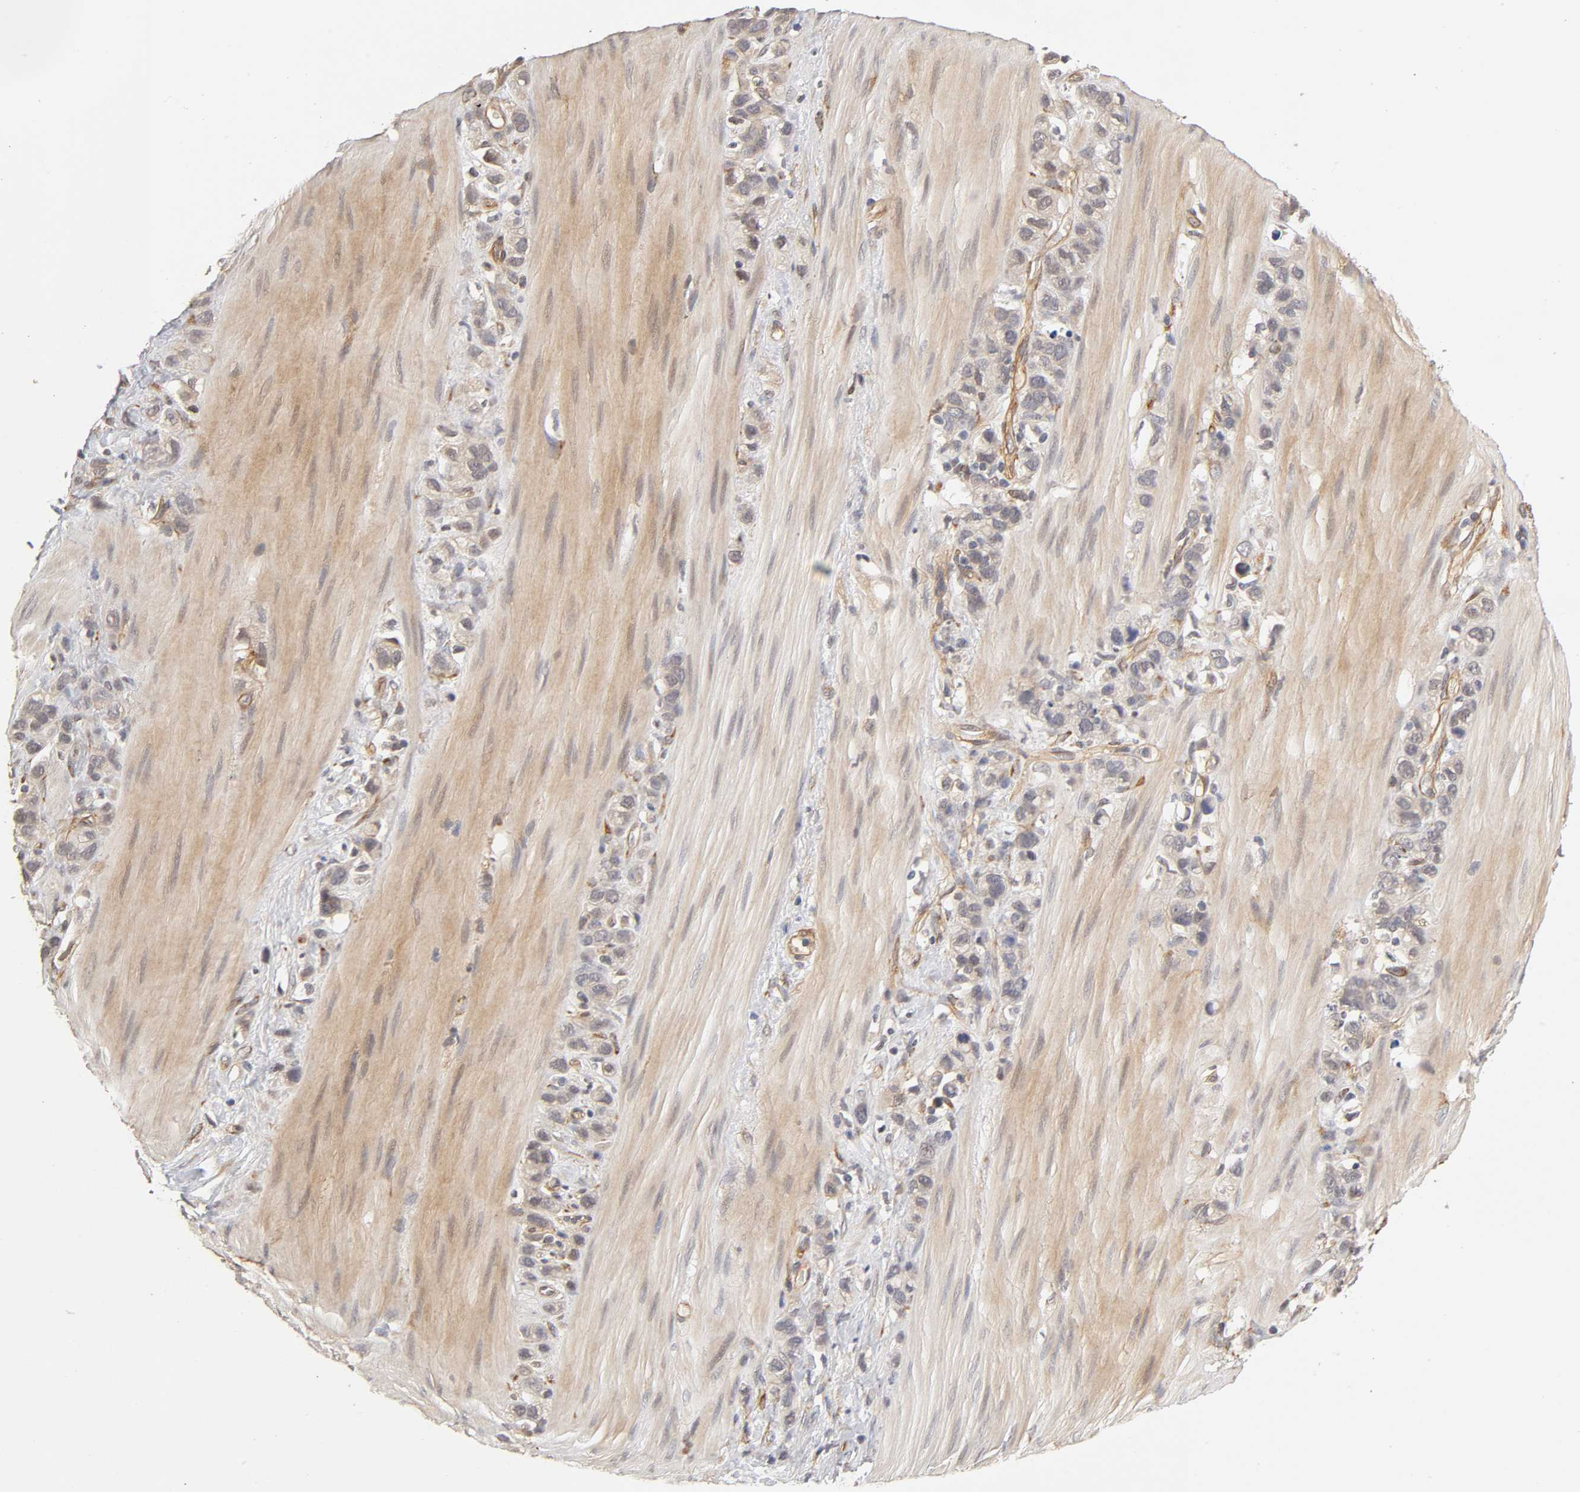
{"staining": {"intensity": "weak", "quantity": "<25%", "location": "cytoplasmic/membranous"}, "tissue": "stomach cancer", "cell_type": "Tumor cells", "image_type": "cancer", "snomed": [{"axis": "morphology", "description": "Normal tissue, NOS"}, {"axis": "morphology", "description": "Adenocarcinoma, NOS"}, {"axis": "morphology", "description": "Adenocarcinoma, High grade"}, {"axis": "topography", "description": "Stomach, upper"}, {"axis": "topography", "description": "Stomach"}], "caption": "Photomicrograph shows no significant protein expression in tumor cells of stomach cancer.", "gene": "LAMB1", "patient": {"sex": "female", "age": 65}}